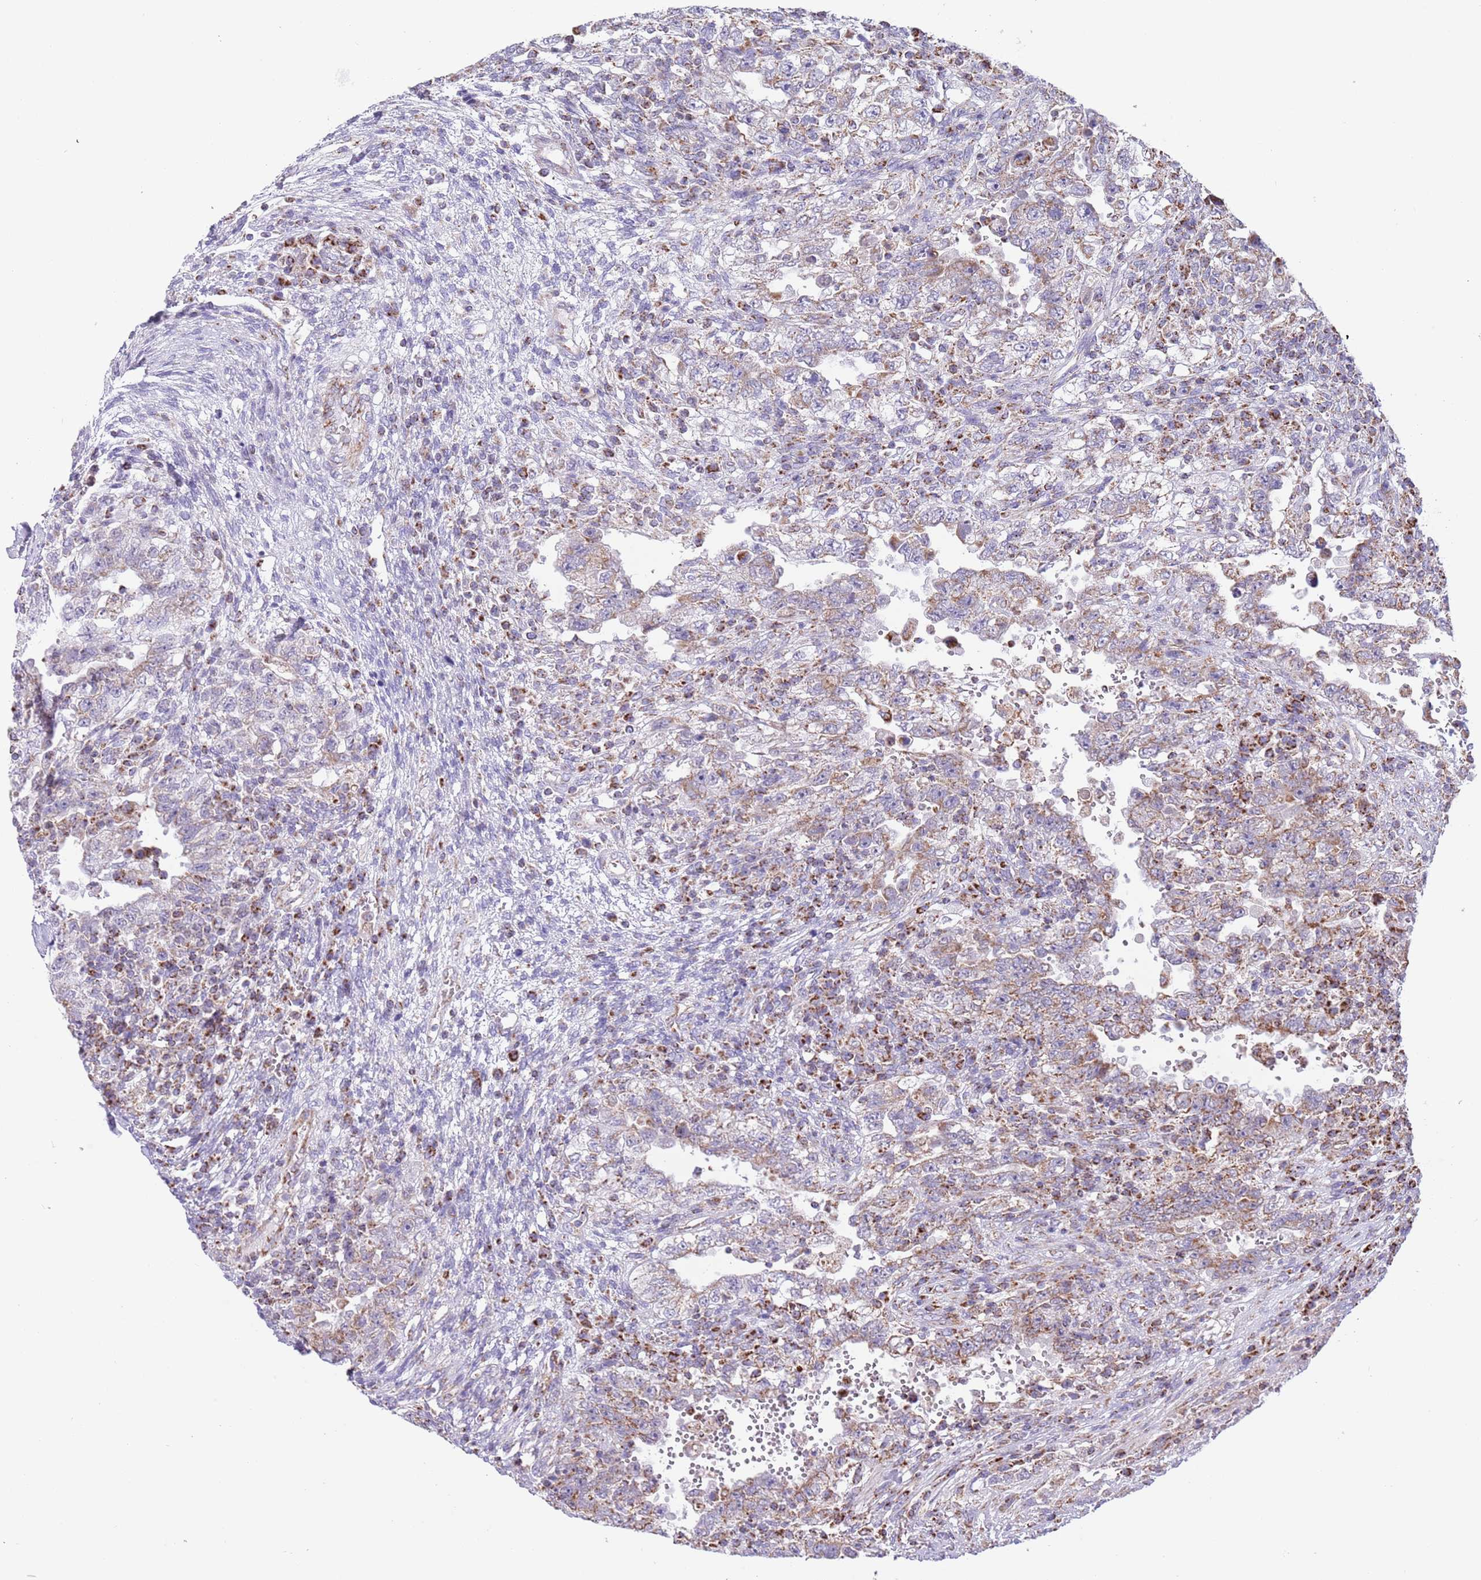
{"staining": {"intensity": "moderate", "quantity": "25%-75%", "location": "cytoplasmic/membranous"}, "tissue": "testis cancer", "cell_type": "Tumor cells", "image_type": "cancer", "snomed": [{"axis": "morphology", "description": "Carcinoma, Embryonal, NOS"}, {"axis": "topography", "description": "Testis"}], "caption": "High-magnification brightfield microscopy of testis embryonal carcinoma stained with DAB (brown) and counterstained with hematoxylin (blue). tumor cells exhibit moderate cytoplasmic/membranous expression is seen in approximately25%-75% of cells.", "gene": "LHX6", "patient": {"sex": "male", "age": 26}}